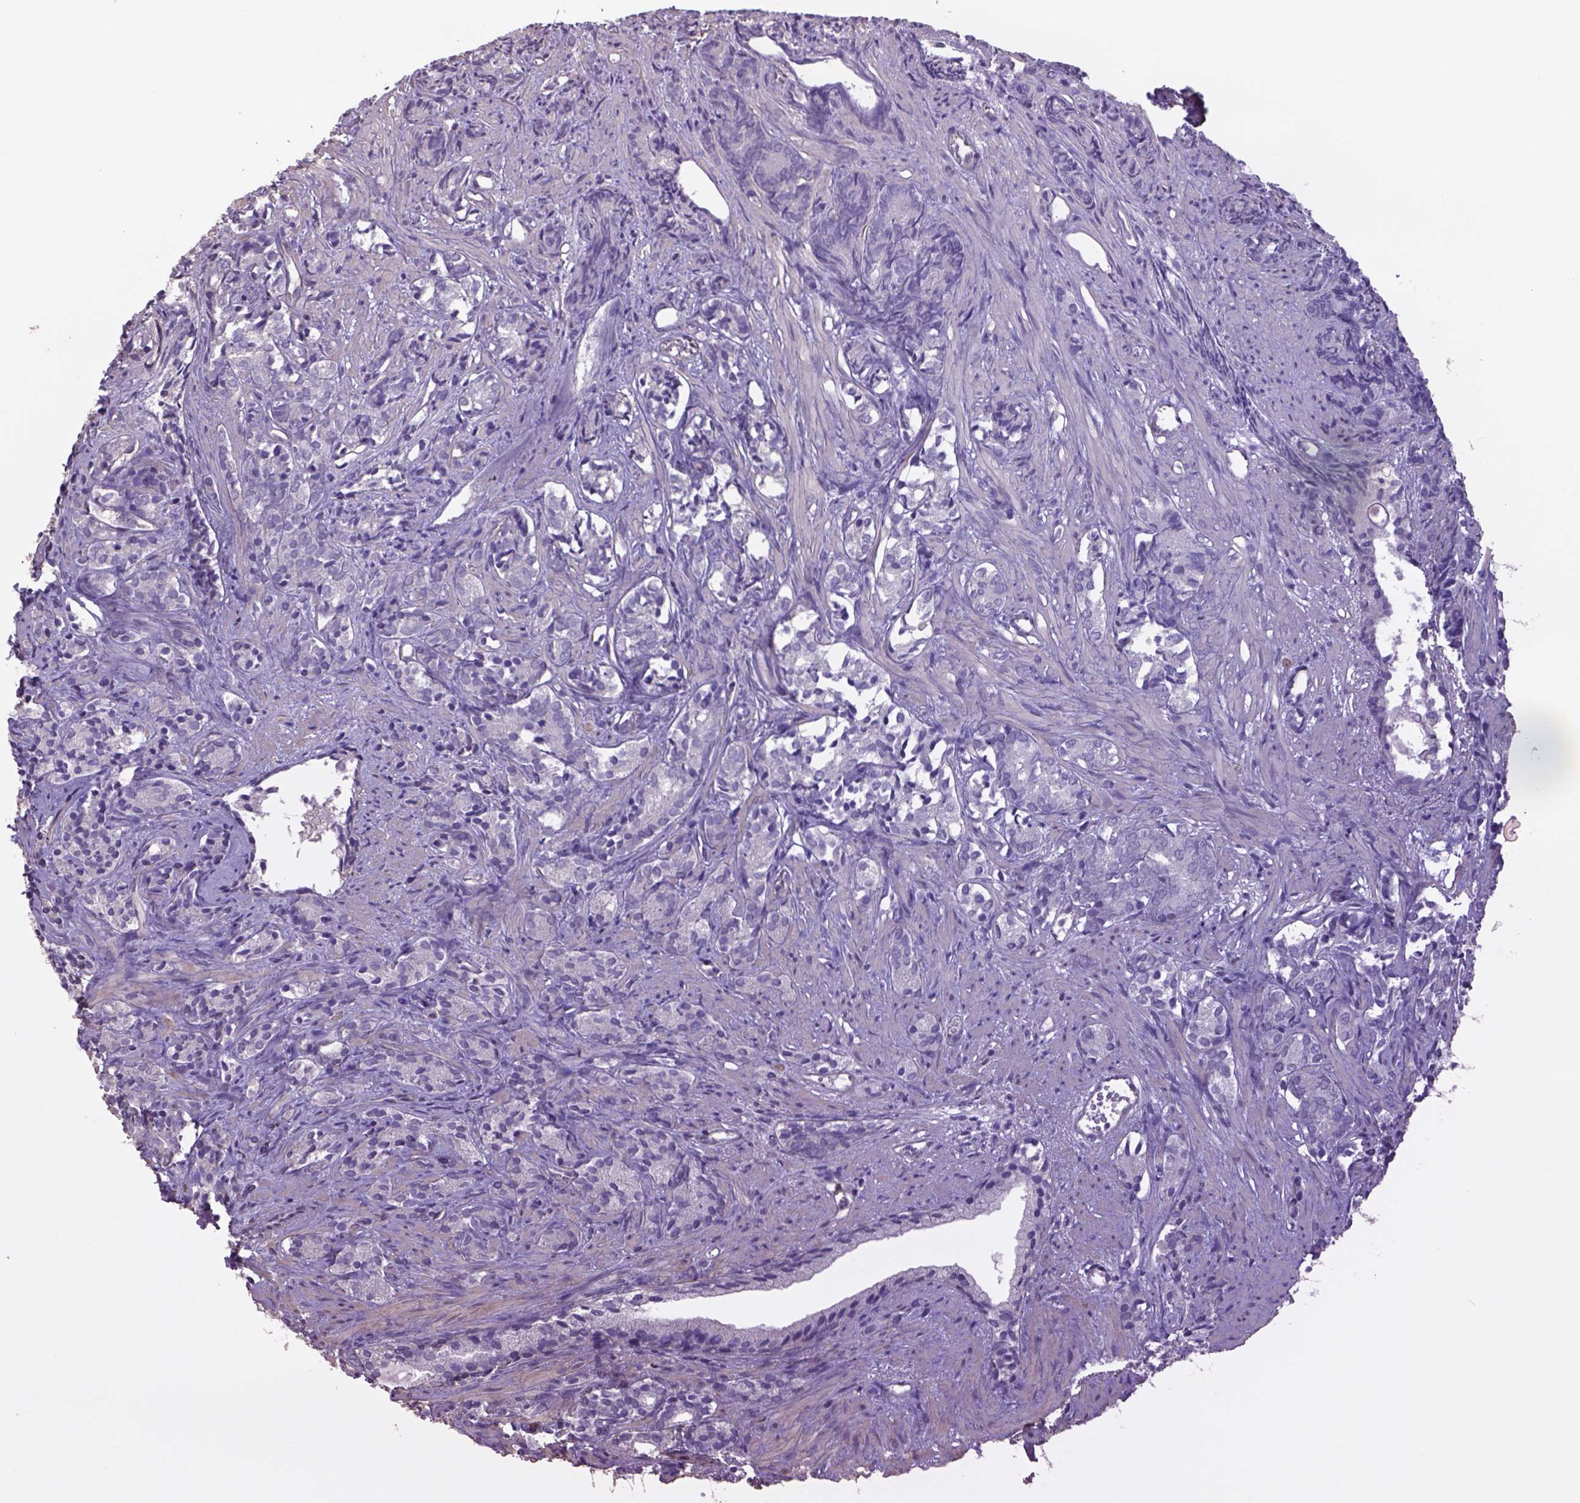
{"staining": {"intensity": "negative", "quantity": "none", "location": "none"}, "tissue": "prostate cancer", "cell_type": "Tumor cells", "image_type": "cancer", "snomed": [{"axis": "morphology", "description": "Adenocarcinoma, High grade"}, {"axis": "topography", "description": "Prostate"}], "caption": "Immunohistochemical staining of high-grade adenocarcinoma (prostate) demonstrates no significant positivity in tumor cells.", "gene": "LIN7A", "patient": {"sex": "male", "age": 84}}